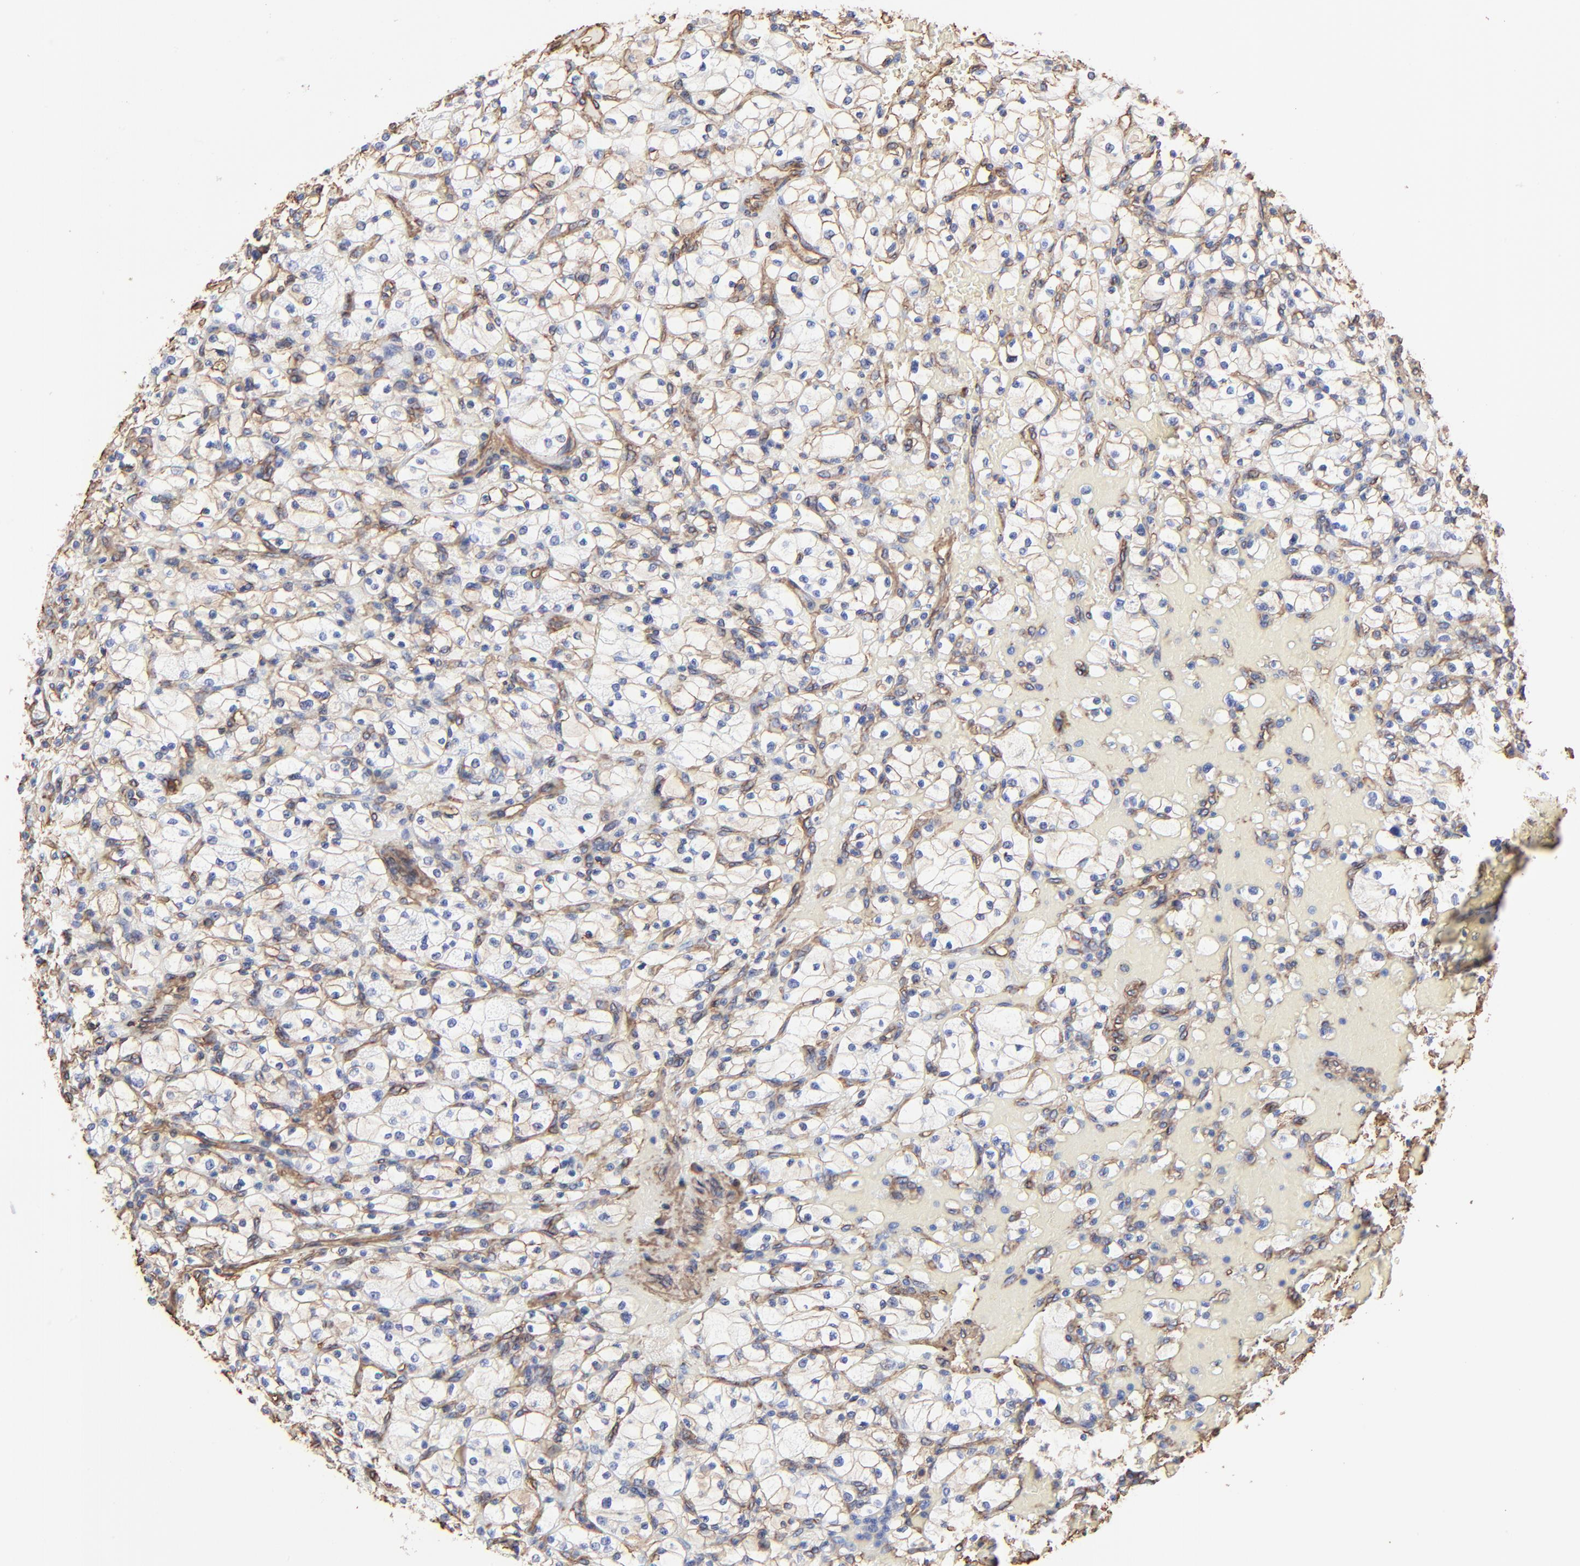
{"staining": {"intensity": "weak", "quantity": "25%-75%", "location": "cytoplasmic/membranous"}, "tissue": "renal cancer", "cell_type": "Tumor cells", "image_type": "cancer", "snomed": [{"axis": "morphology", "description": "Adenocarcinoma, NOS"}, {"axis": "topography", "description": "Kidney"}], "caption": "DAB immunohistochemical staining of human adenocarcinoma (renal) reveals weak cytoplasmic/membranous protein staining in approximately 25%-75% of tumor cells.", "gene": "CAV1", "patient": {"sex": "female", "age": 83}}